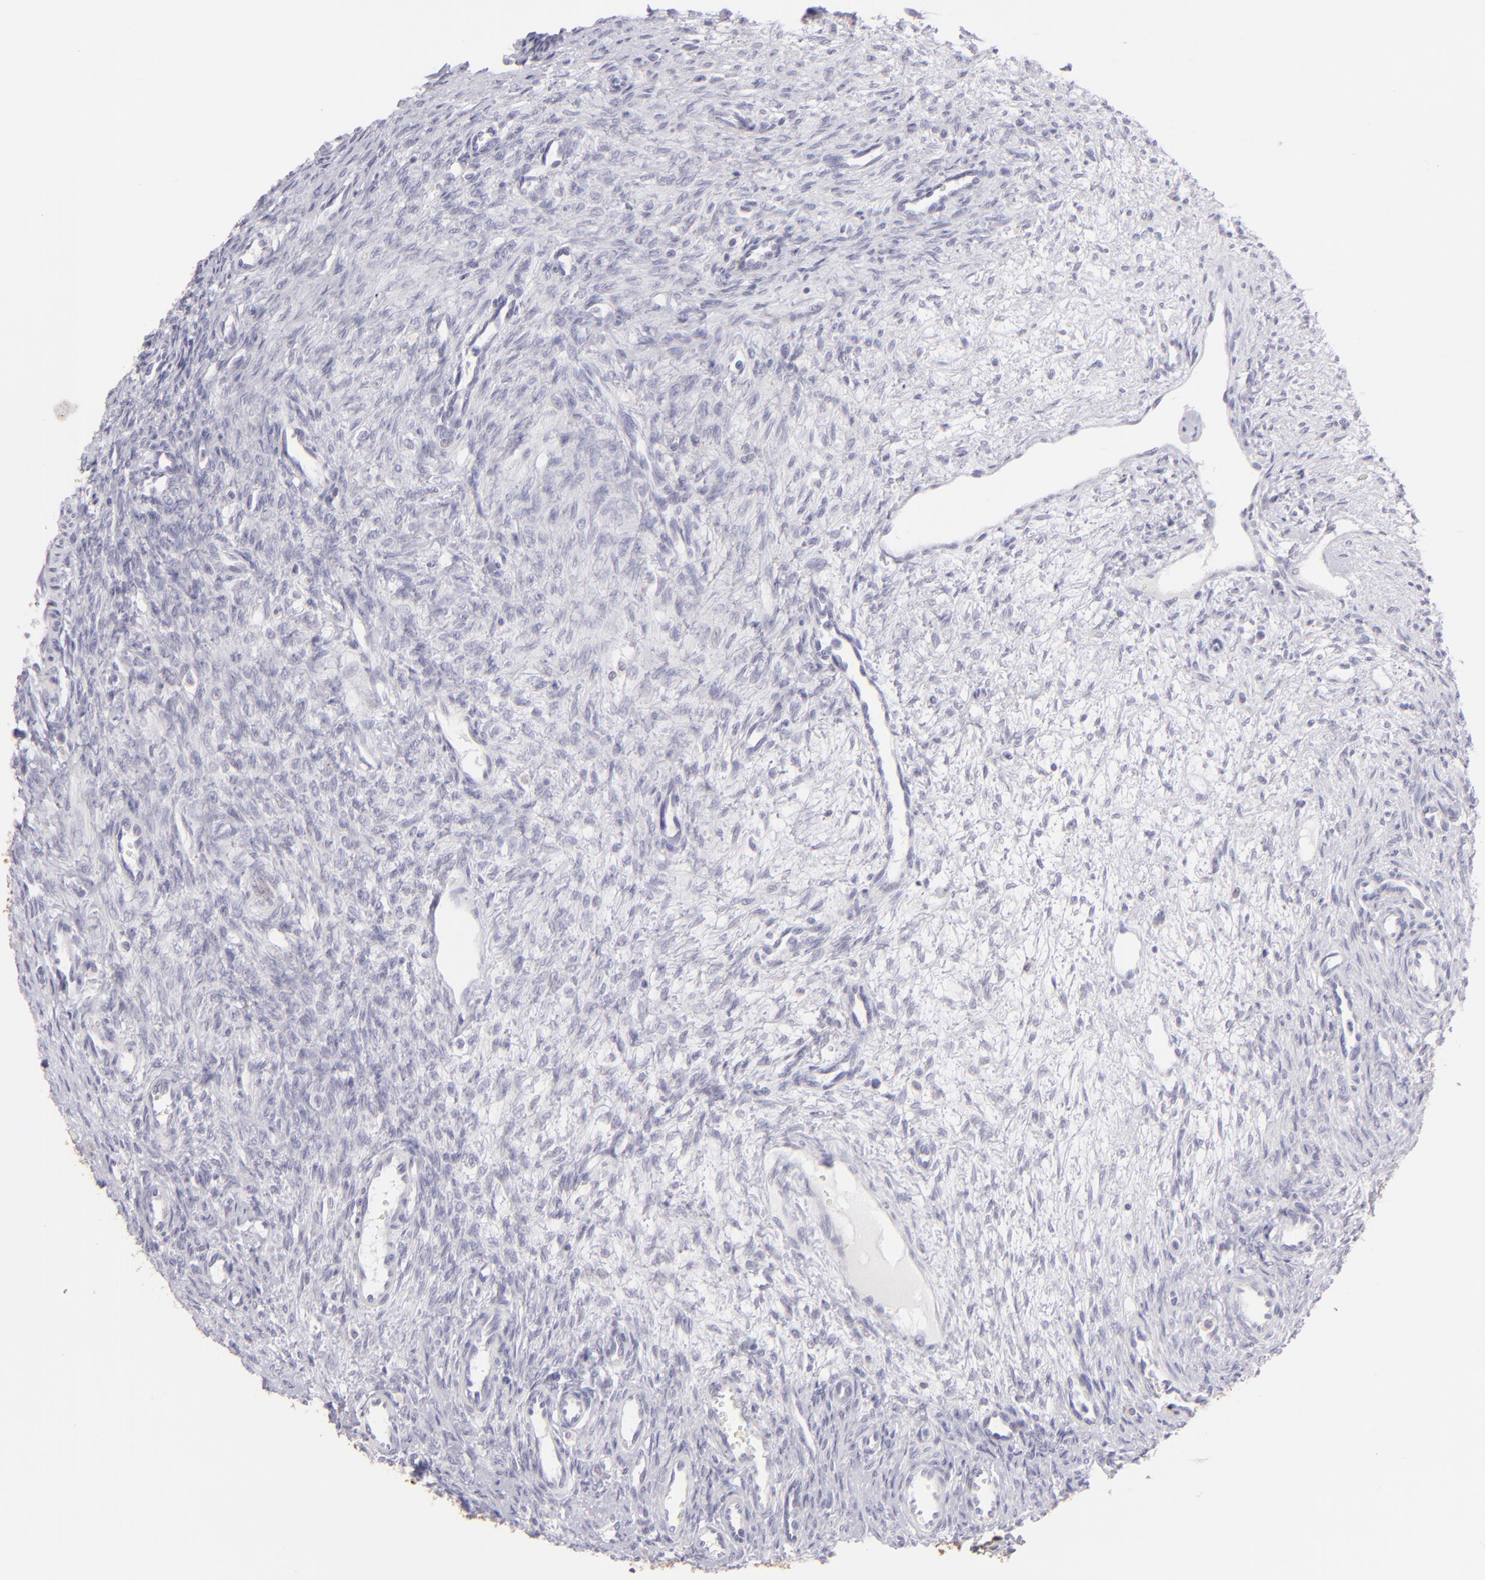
{"staining": {"intensity": "negative", "quantity": "none", "location": "none"}, "tissue": "ovary", "cell_type": "Follicle cells", "image_type": "normal", "snomed": [{"axis": "morphology", "description": "Normal tissue, NOS"}, {"axis": "topography", "description": "Ovary"}], "caption": "High magnification brightfield microscopy of benign ovary stained with DAB (3,3'-diaminobenzidine) (brown) and counterstained with hematoxylin (blue): follicle cells show no significant expression.", "gene": "CLDN4", "patient": {"sex": "female", "age": 33}}